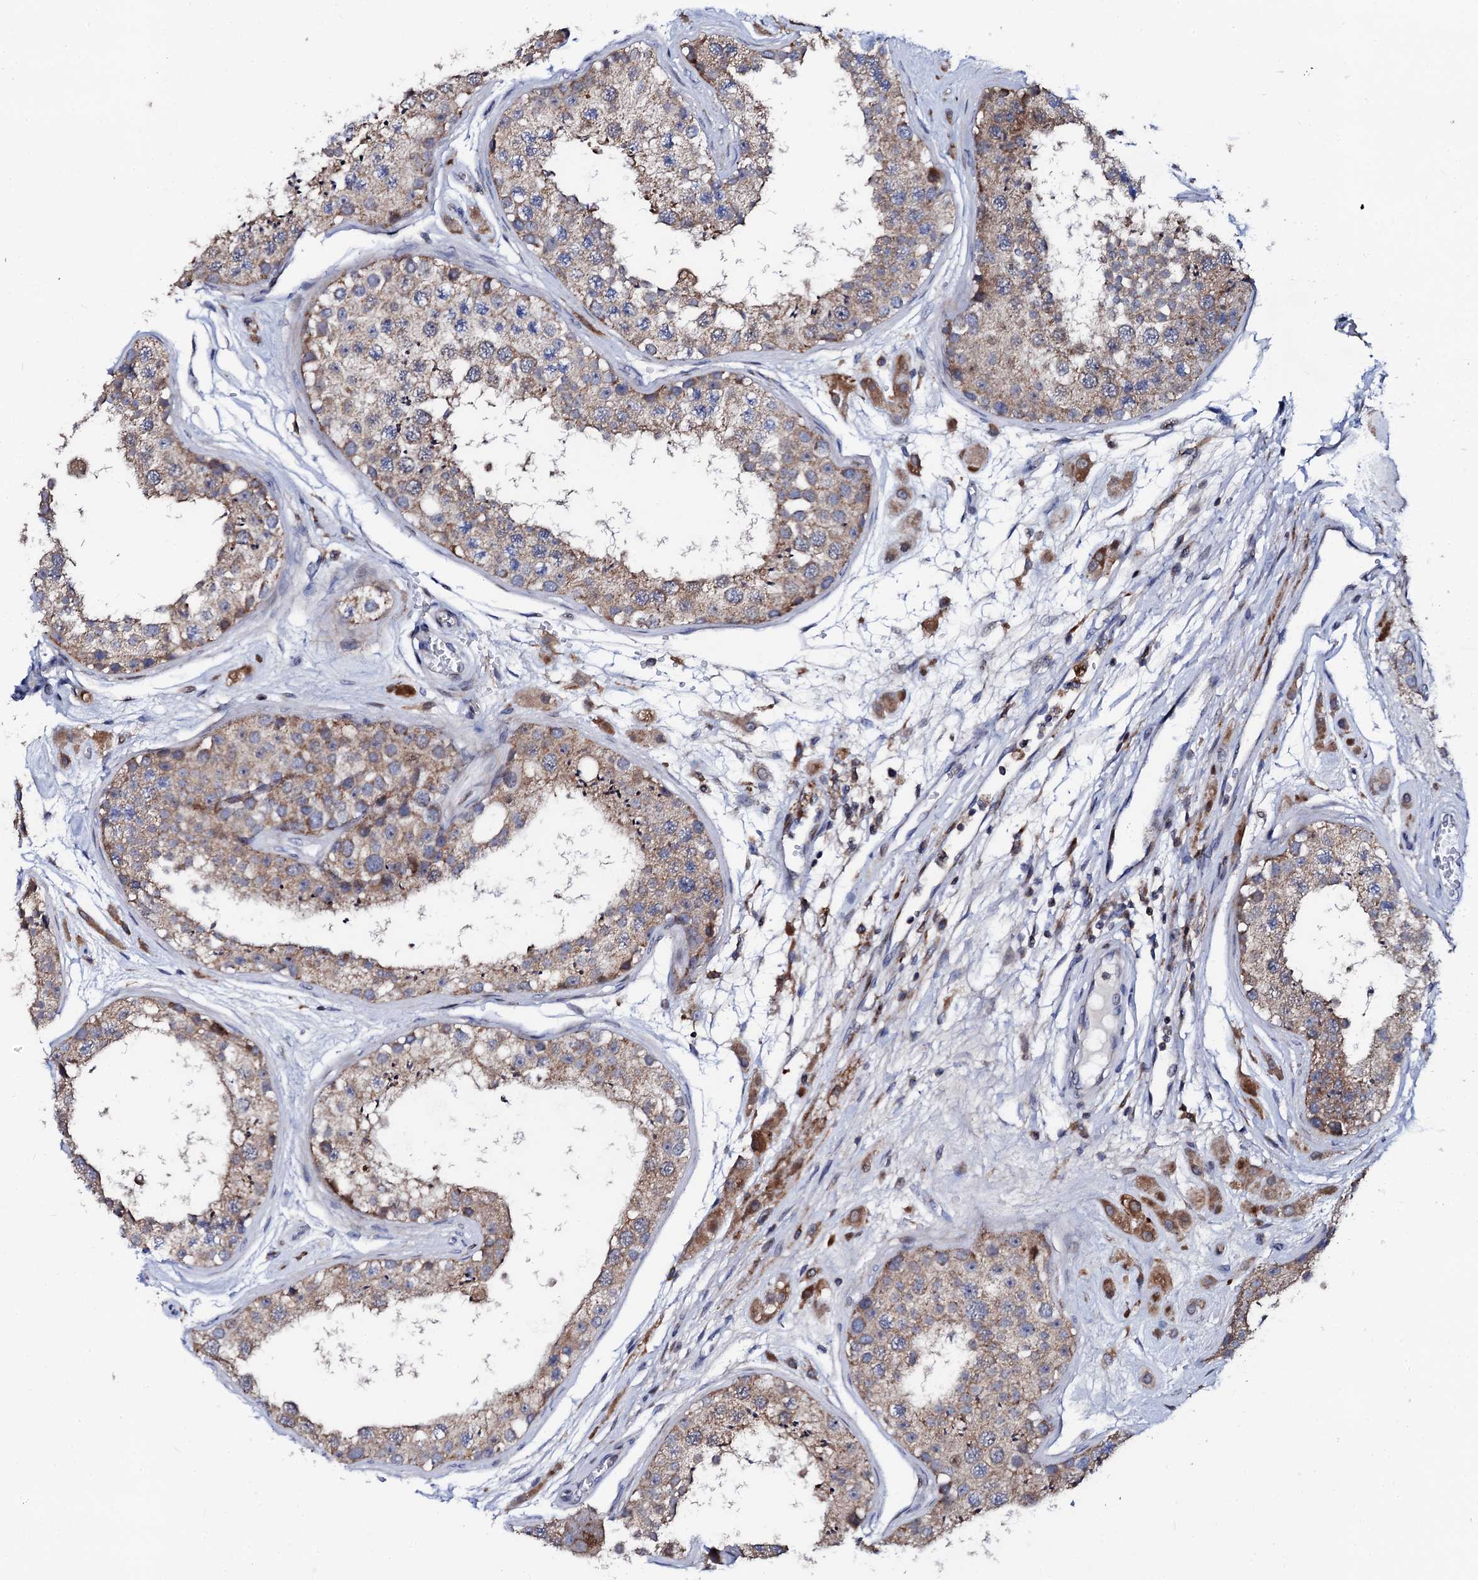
{"staining": {"intensity": "moderate", "quantity": ">75%", "location": "cytoplasmic/membranous"}, "tissue": "testis", "cell_type": "Cells in seminiferous ducts", "image_type": "normal", "snomed": [{"axis": "morphology", "description": "Normal tissue, NOS"}, {"axis": "topography", "description": "Testis"}], "caption": "Protein staining of normal testis displays moderate cytoplasmic/membranous staining in approximately >75% of cells in seminiferous ducts. (Stains: DAB in brown, nuclei in blue, Microscopy: brightfield microscopy at high magnification).", "gene": "TCIRG1", "patient": {"sex": "male", "age": 25}}